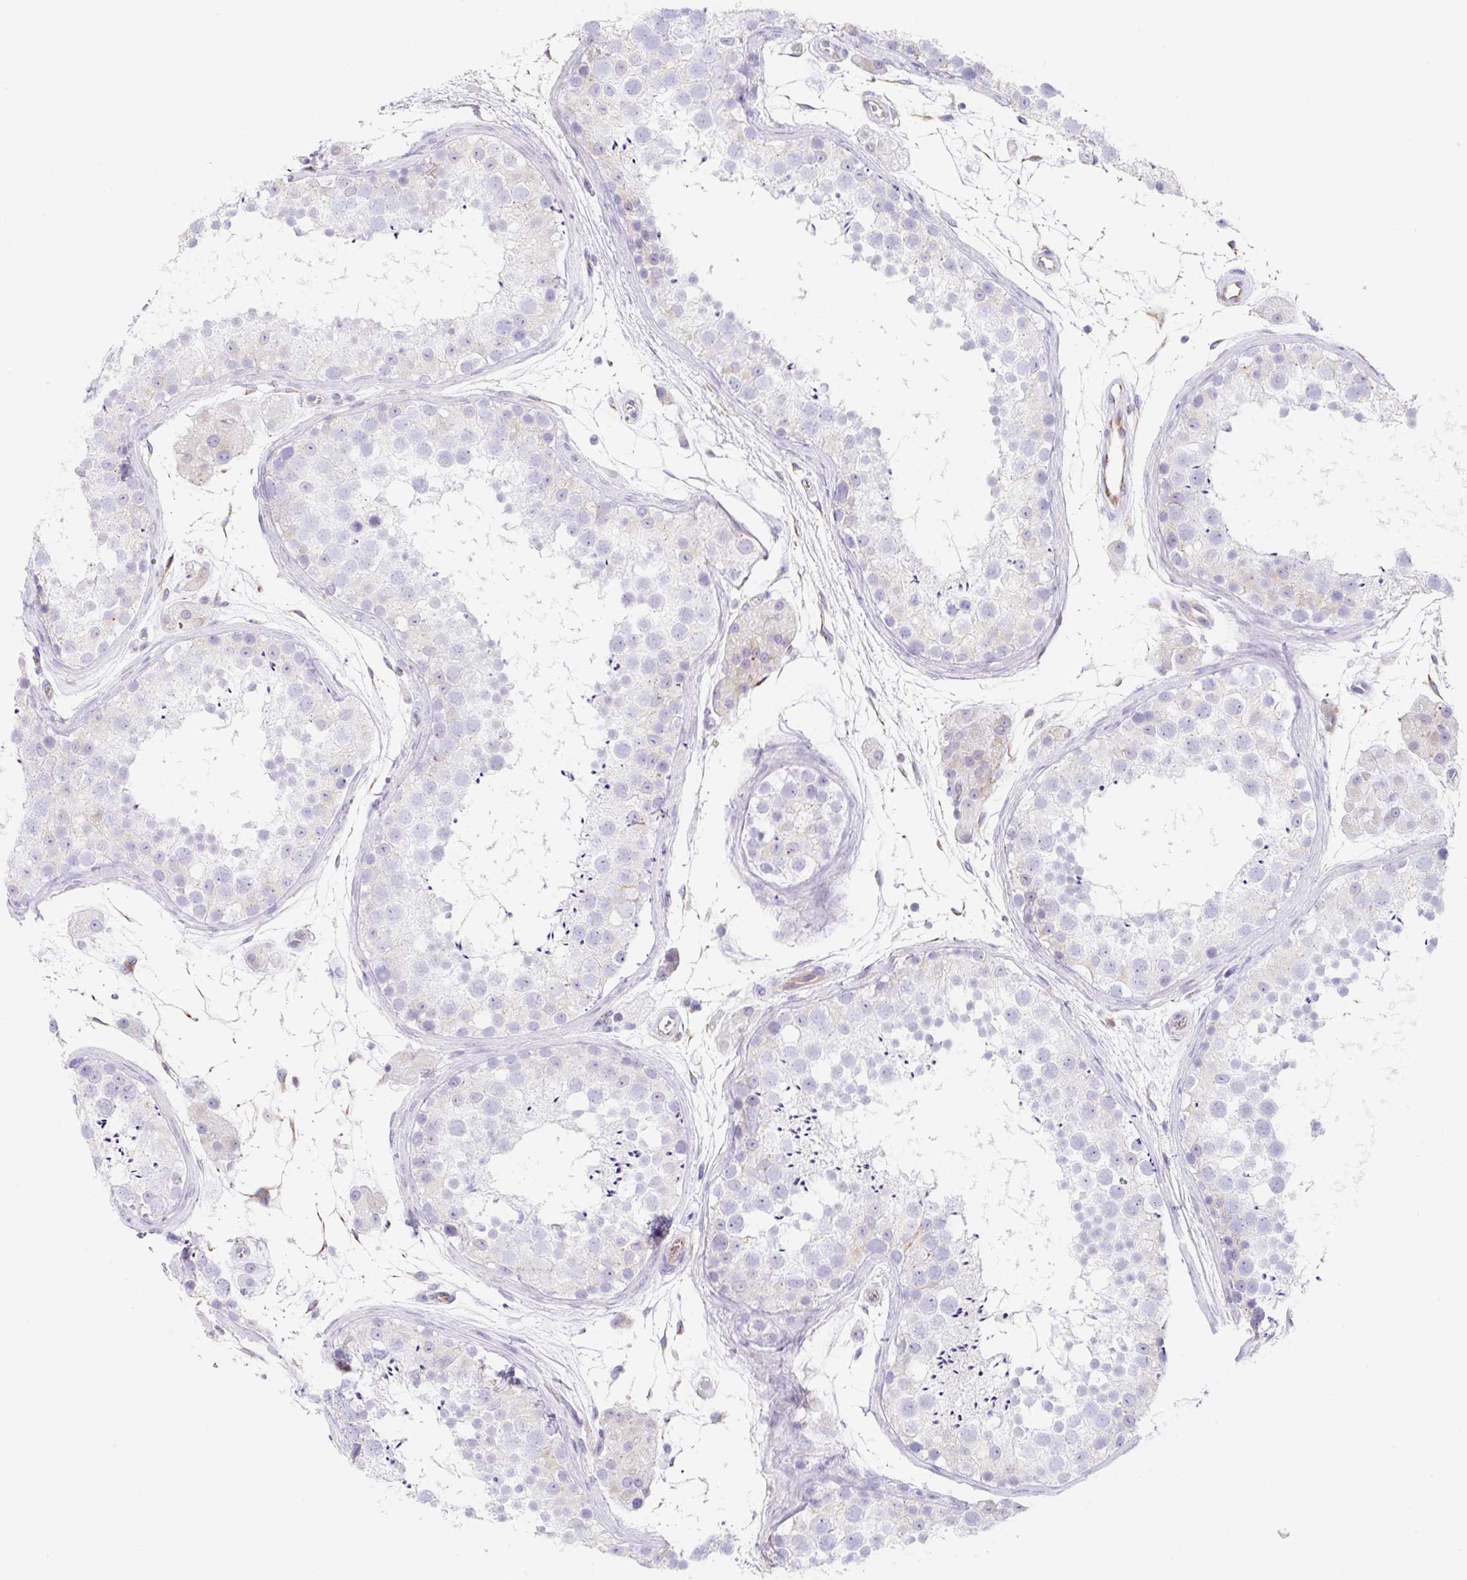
{"staining": {"intensity": "moderate", "quantity": "<25%", "location": "cytoplasmic/membranous"}, "tissue": "testis", "cell_type": "Cells in seminiferous ducts", "image_type": "normal", "snomed": [{"axis": "morphology", "description": "Normal tissue, NOS"}, {"axis": "topography", "description": "Testis"}], "caption": "Moderate cytoplasmic/membranous staining is identified in approximately <25% of cells in seminiferous ducts in unremarkable testis.", "gene": "DKK4", "patient": {"sex": "male", "age": 41}}